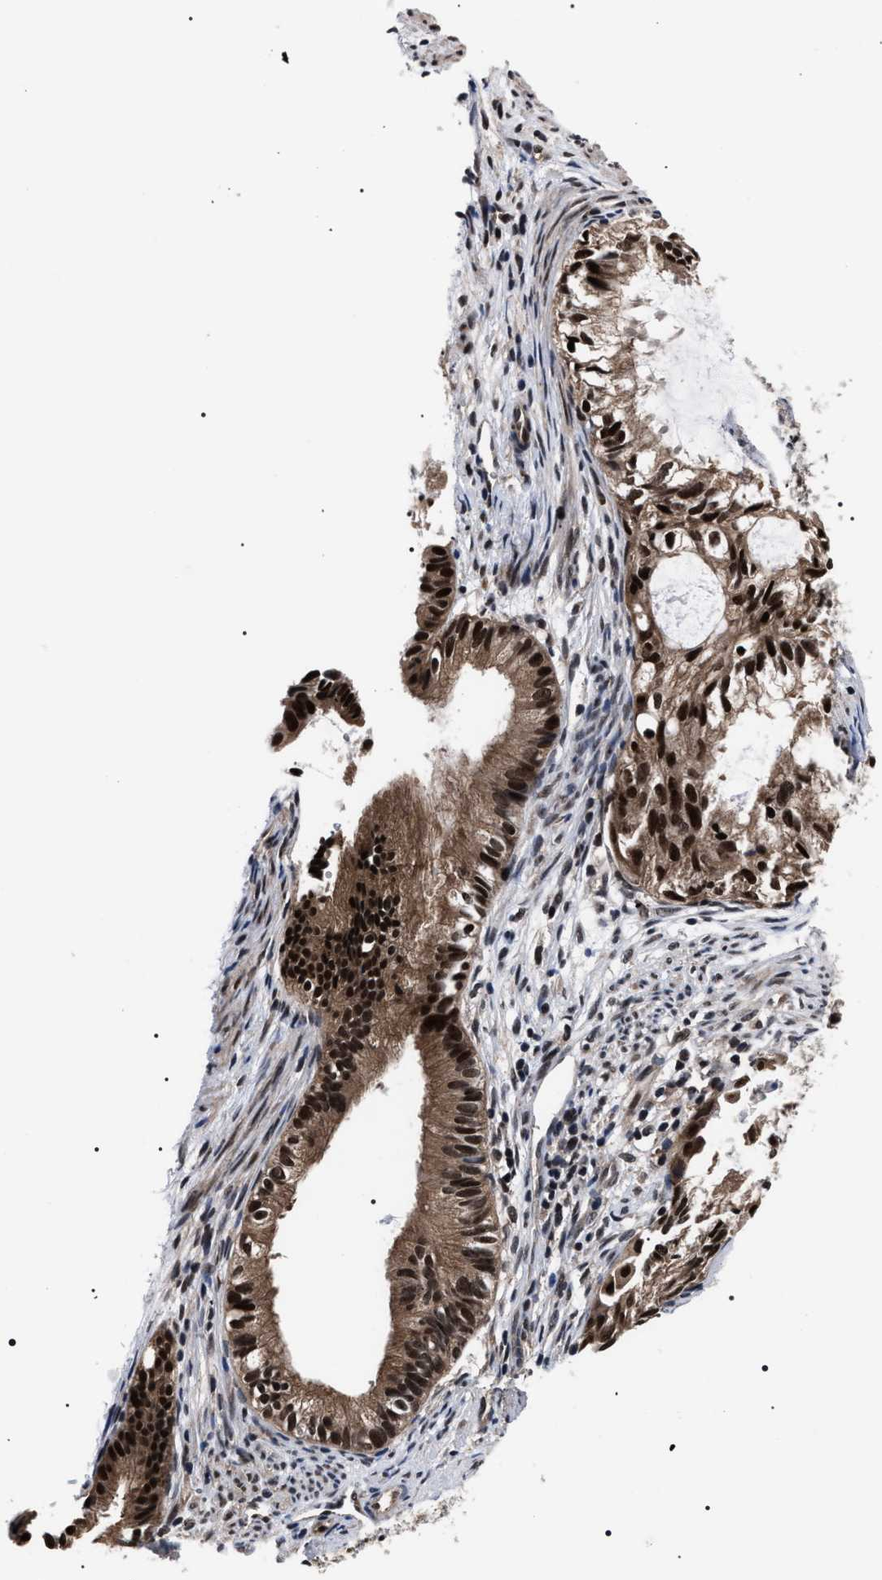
{"staining": {"intensity": "strong", "quantity": ">75%", "location": "cytoplasmic/membranous,nuclear"}, "tissue": "cervical cancer", "cell_type": "Tumor cells", "image_type": "cancer", "snomed": [{"axis": "morphology", "description": "Normal tissue, NOS"}, {"axis": "morphology", "description": "Adenocarcinoma, NOS"}, {"axis": "topography", "description": "Cervix"}, {"axis": "topography", "description": "Endometrium"}], "caption": "Immunohistochemistry (IHC) staining of cervical adenocarcinoma, which reveals high levels of strong cytoplasmic/membranous and nuclear expression in approximately >75% of tumor cells indicating strong cytoplasmic/membranous and nuclear protein staining. The staining was performed using DAB (brown) for protein detection and nuclei were counterstained in hematoxylin (blue).", "gene": "CSNK2A1", "patient": {"sex": "female", "age": 86}}